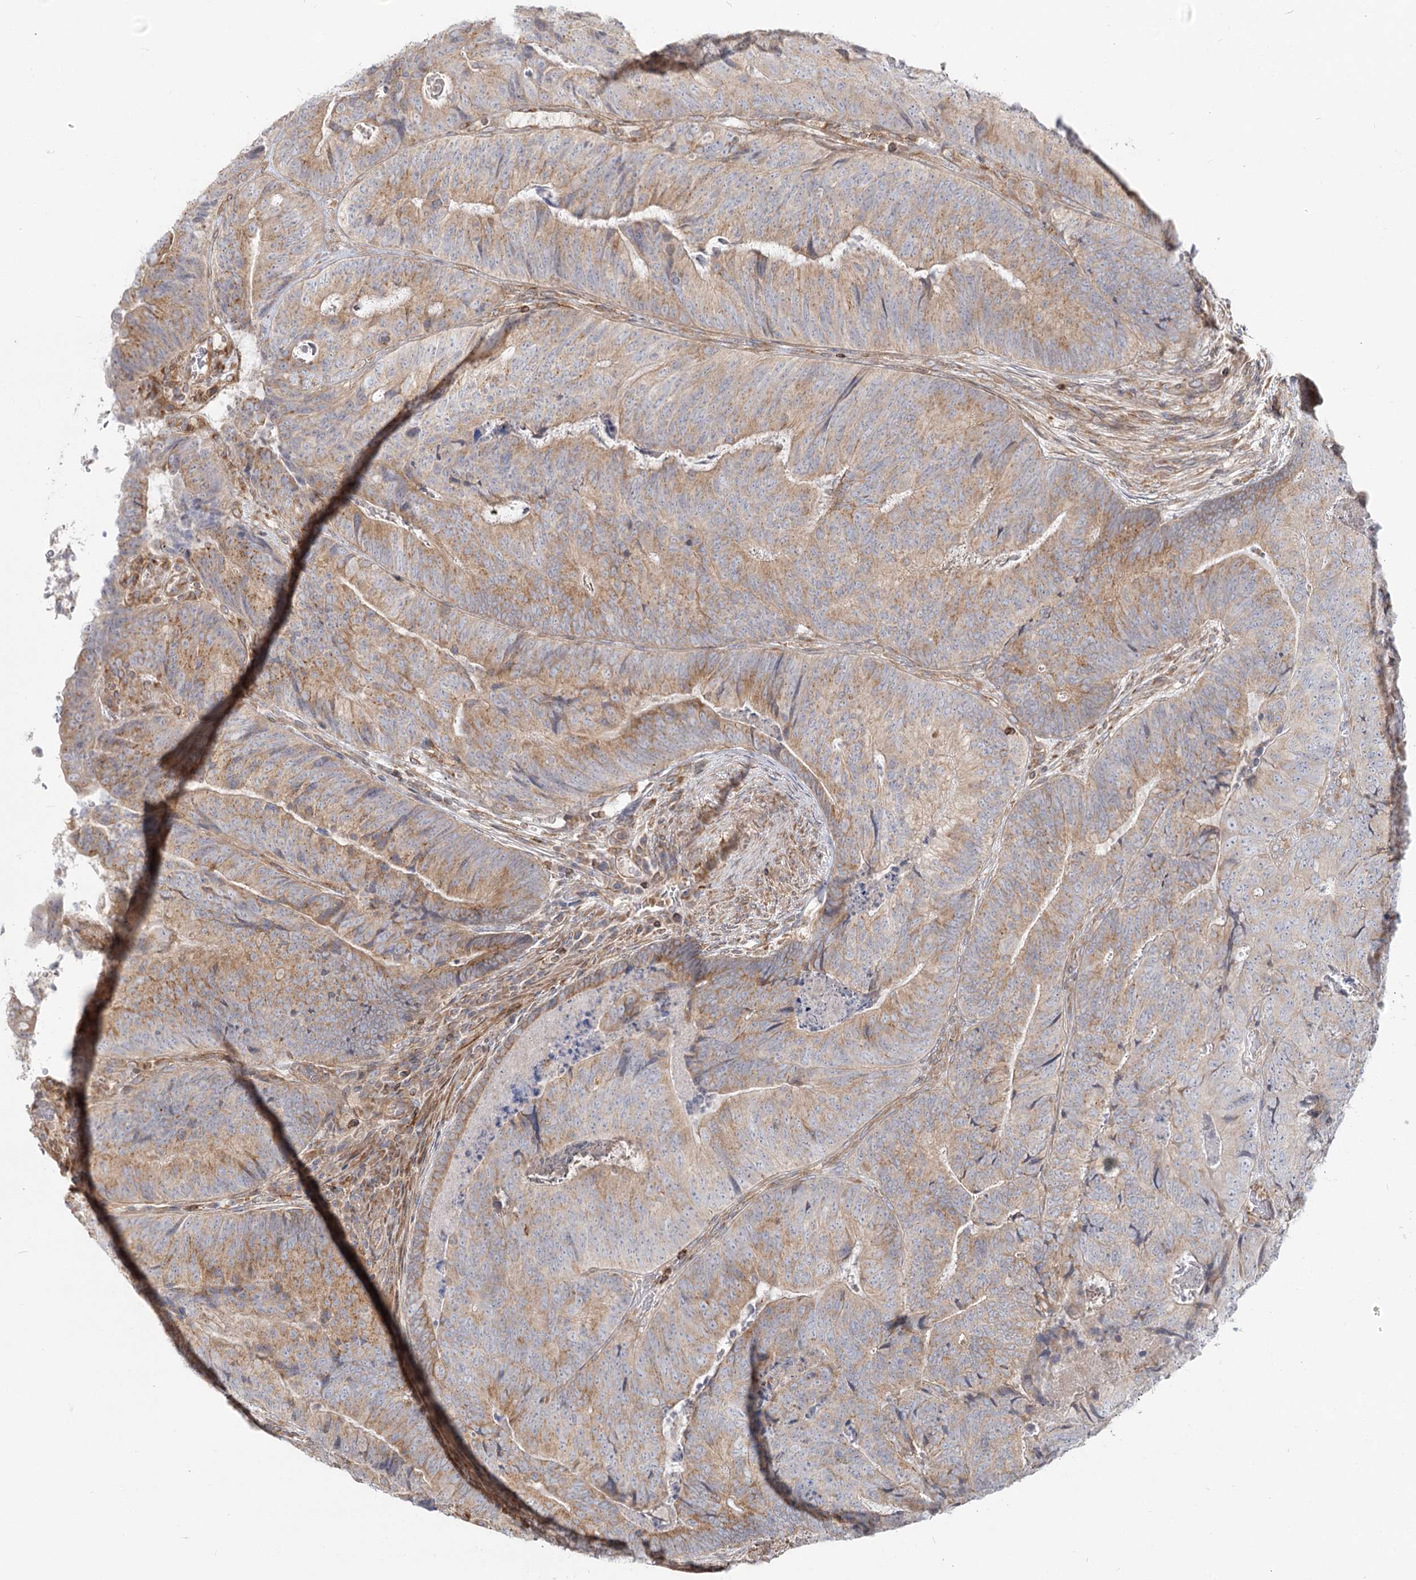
{"staining": {"intensity": "moderate", "quantity": ">75%", "location": "cytoplasmic/membranous"}, "tissue": "colorectal cancer", "cell_type": "Tumor cells", "image_type": "cancer", "snomed": [{"axis": "morphology", "description": "Adenocarcinoma, NOS"}, {"axis": "topography", "description": "Colon"}], "caption": "This micrograph displays immunohistochemistry staining of colorectal adenocarcinoma, with medium moderate cytoplasmic/membranous positivity in approximately >75% of tumor cells.", "gene": "MTMR3", "patient": {"sex": "female", "age": 67}}